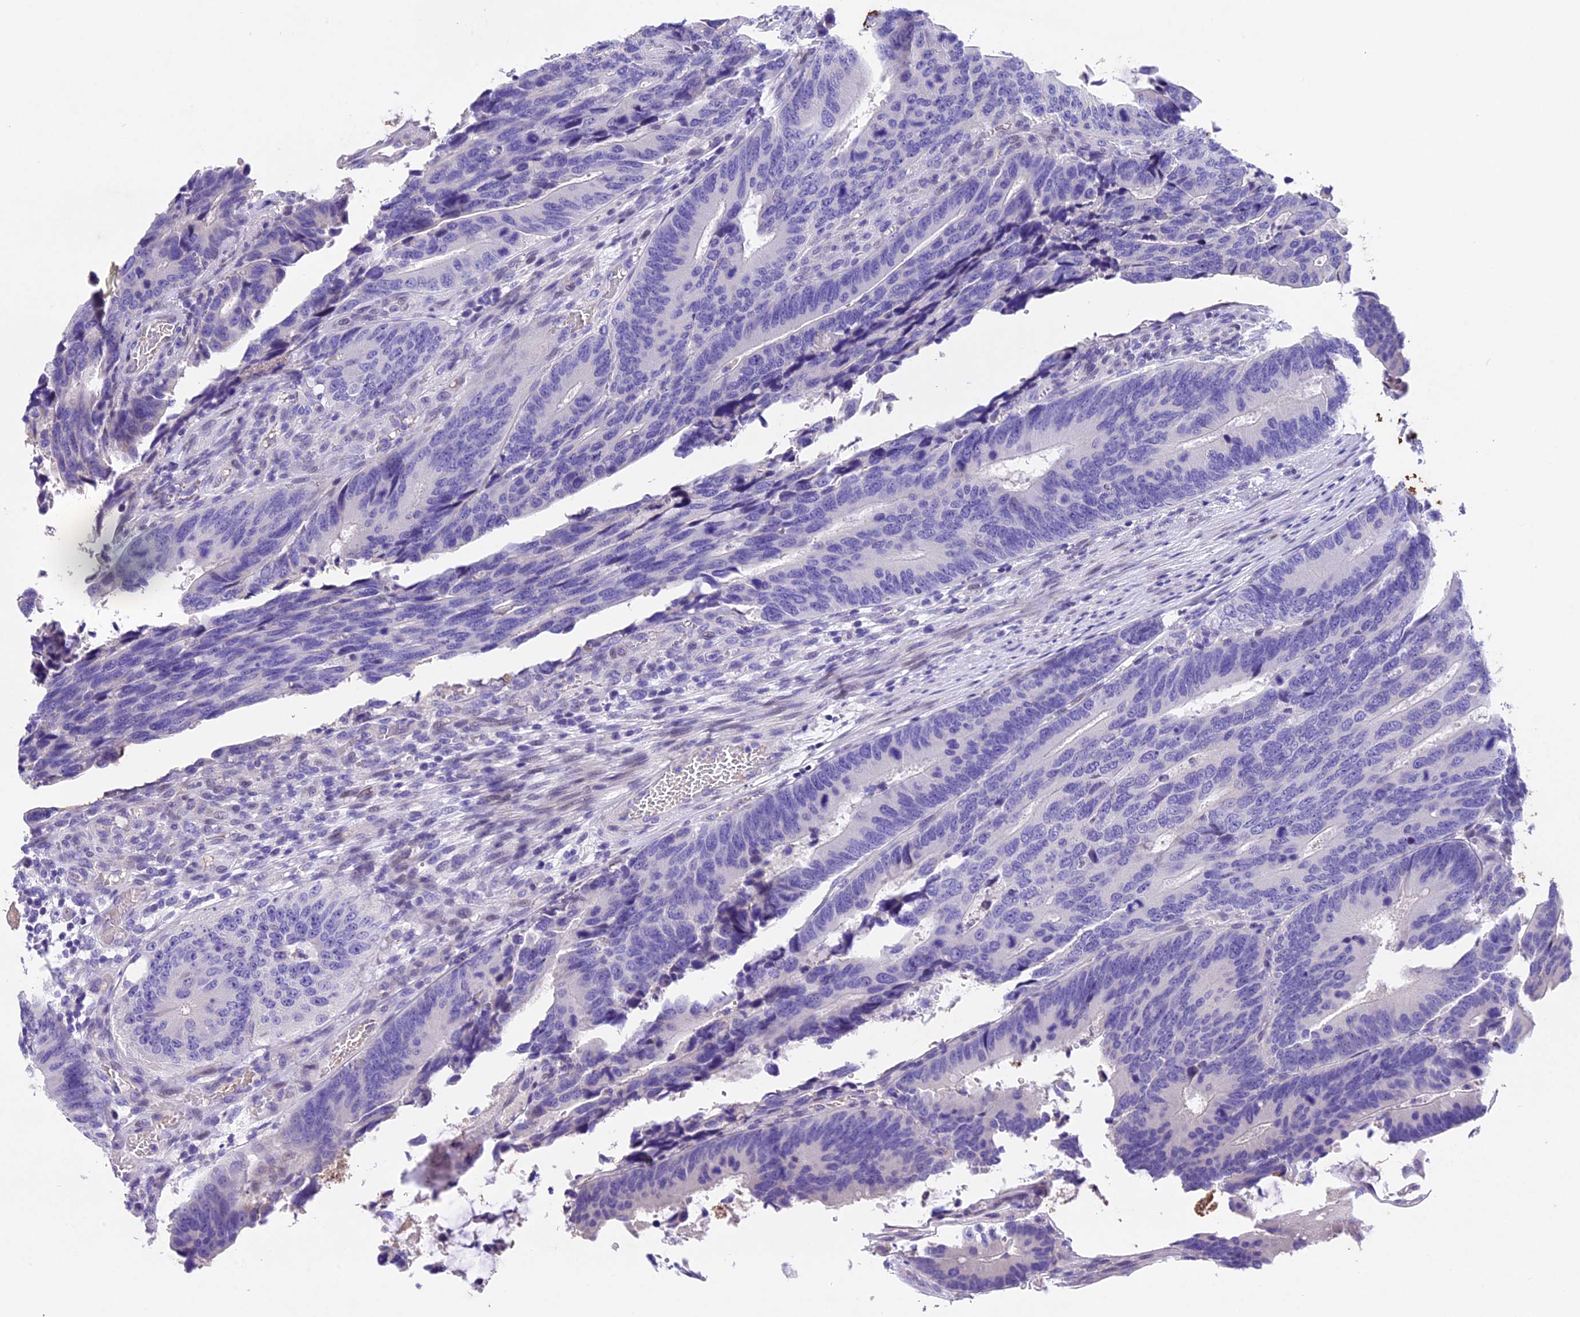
{"staining": {"intensity": "negative", "quantity": "none", "location": "none"}, "tissue": "colorectal cancer", "cell_type": "Tumor cells", "image_type": "cancer", "snomed": [{"axis": "morphology", "description": "Adenocarcinoma, NOS"}, {"axis": "topography", "description": "Colon"}], "caption": "Tumor cells are negative for brown protein staining in colorectal cancer (adenocarcinoma).", "gene": "IFT140", "patient": {"sex": "male", "age": 87}}